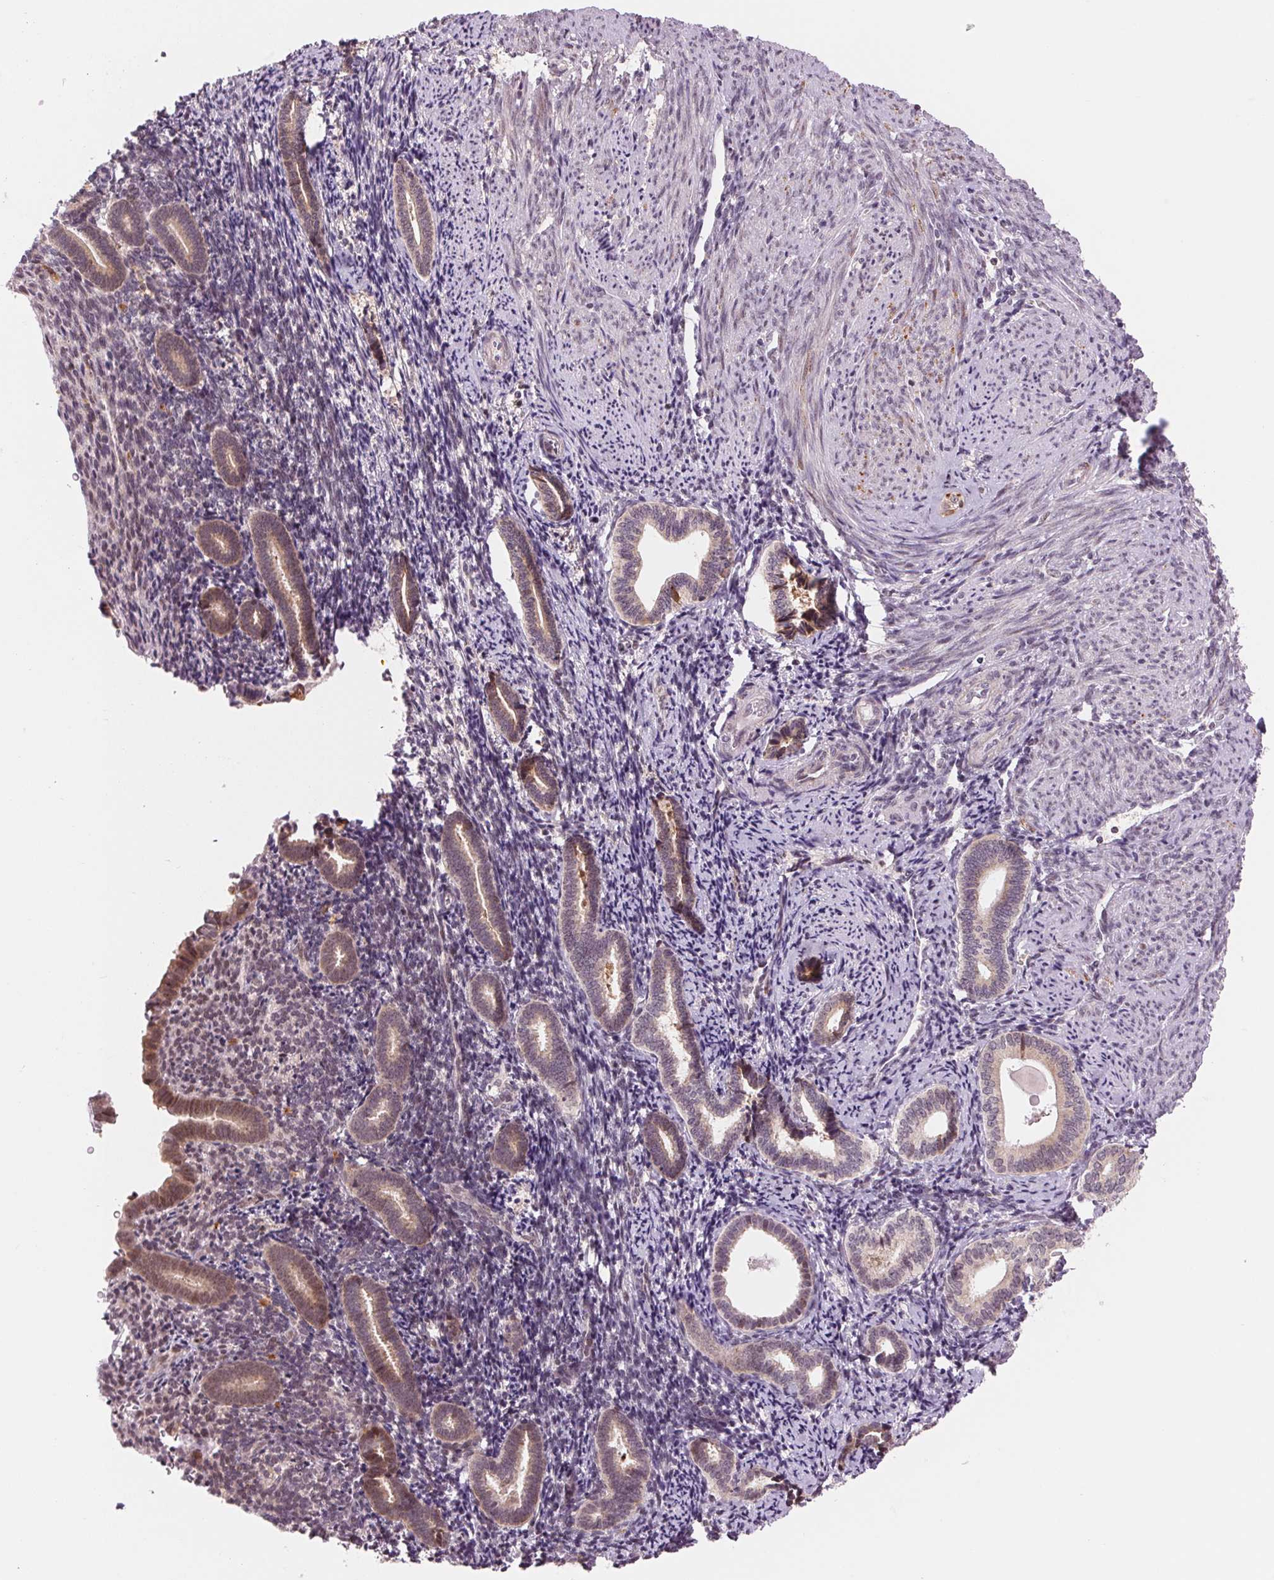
{"staining": {"intensity": "weak", "quantity": "<25%", "location": "cytoplasmic/membranous,nuclear"}, "tissue": "endometrium", "cell_type": "Cells in endometrial stroma", "image_type": "normal", "snomed": [{"axis": "morphology", "description": "Normal tissue, NOS"}, {"axis": "topography", "description": "Endometrium"}], "caption": "Immunohistochemistry (IHC) histopathology image of benign endometrium: human endometrium stained with DAB (3,3'-diaminobenzidine) displays no significant protein staining in cells in endometrial stroma.", "gene": "ARHGAP32", "patient": {"sex": "female", "age": 57}}